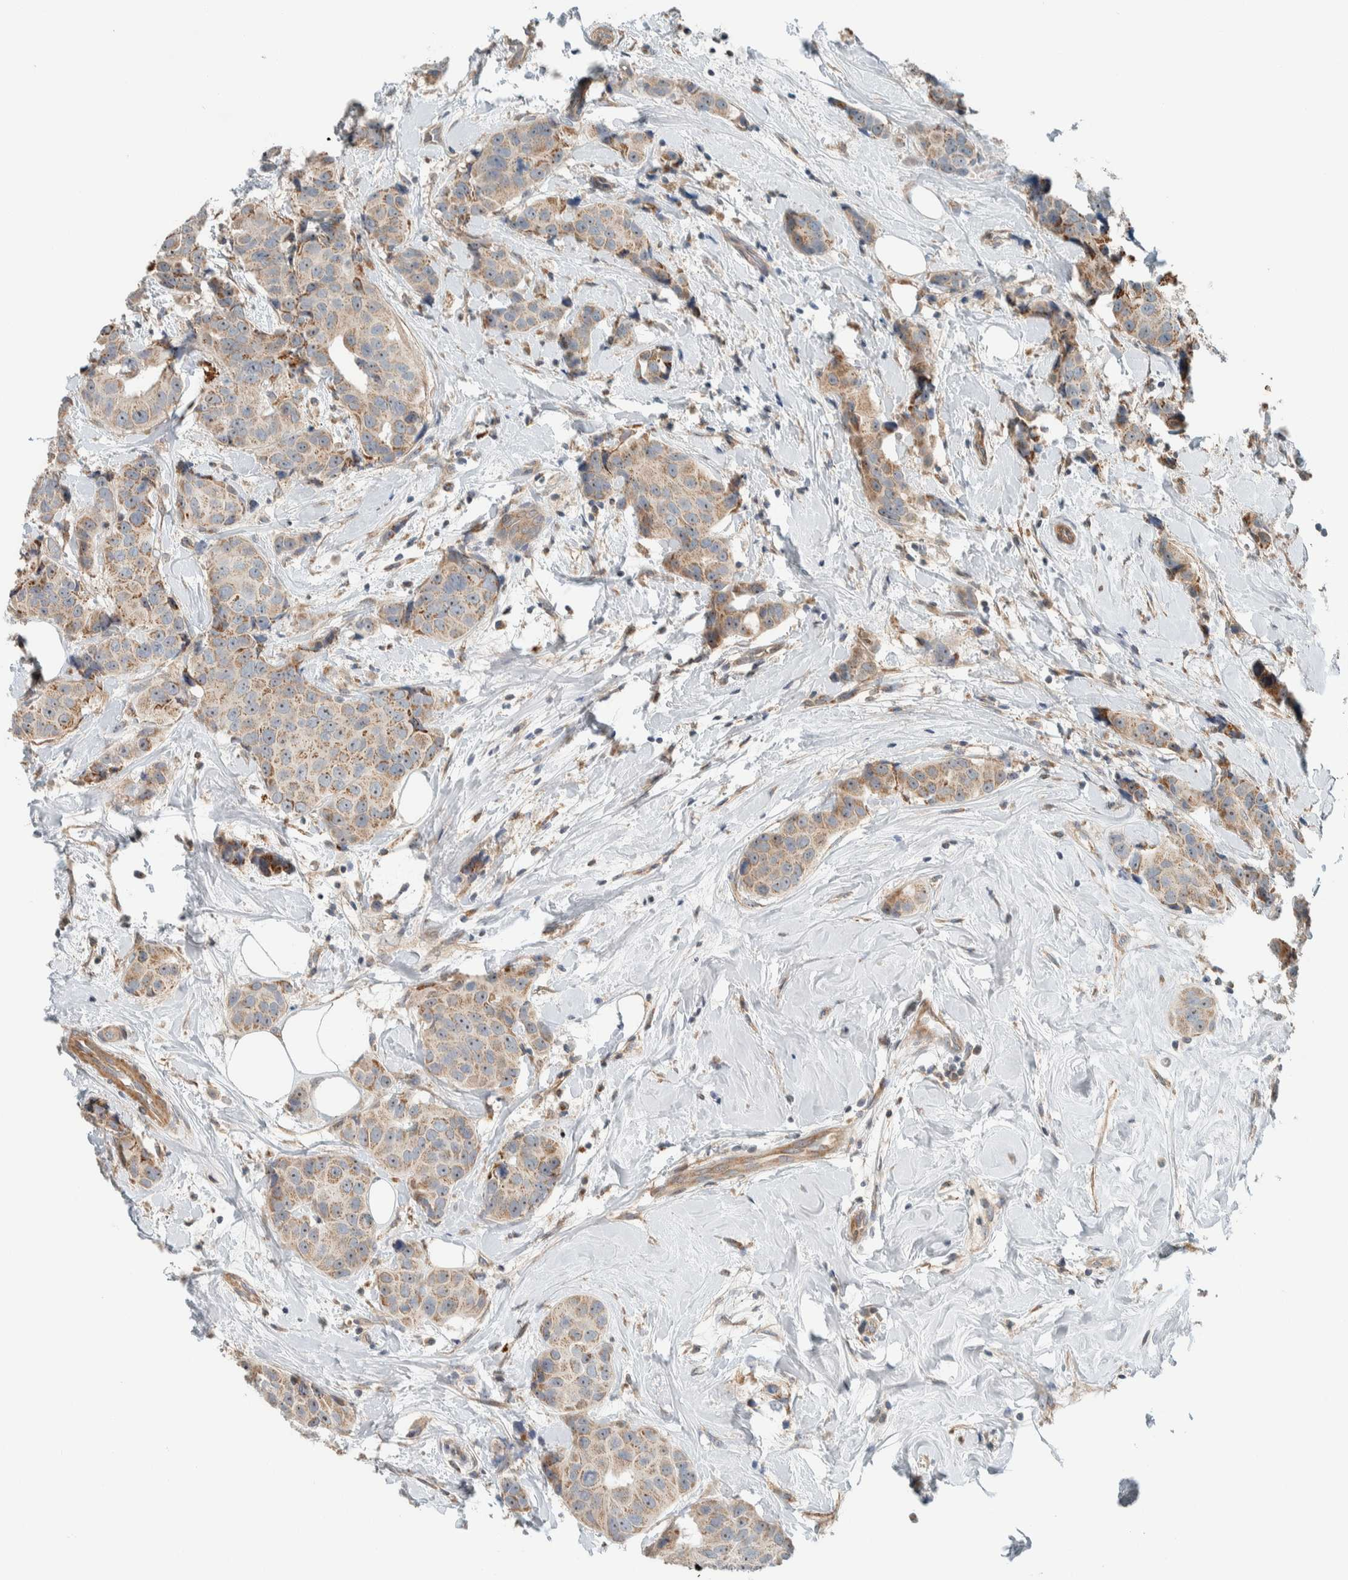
{"staining": {"intensity": "moderate", "quantity": ">75%", "location": "cytoplasmic/membranous,nuclear"}, "tissue": "breast cancer", "cell_type": "Tumor cells", "image_type": "cancer", "snomed": [{"axis": "morphology", "description": "Normal tissue, NOS"}, {"axis": "morphology", "description": "Duct carcinoma"}, {"axis": "topography", "description": "Breast"}], "caption": "Infiltrating ductal carcinoma (breast) stained for a protein shows moderate cytoplasmic/membranous and nuclear positivity in tumor cells. The protein is stained brown, and the nuclei are stained in blue (DAB (3,3'-diaminobenzidine) IHC with brightfield microscopy, high magnification).", "gene": "SLFN12L", "patient": {"sex": "female", "age": 39}}